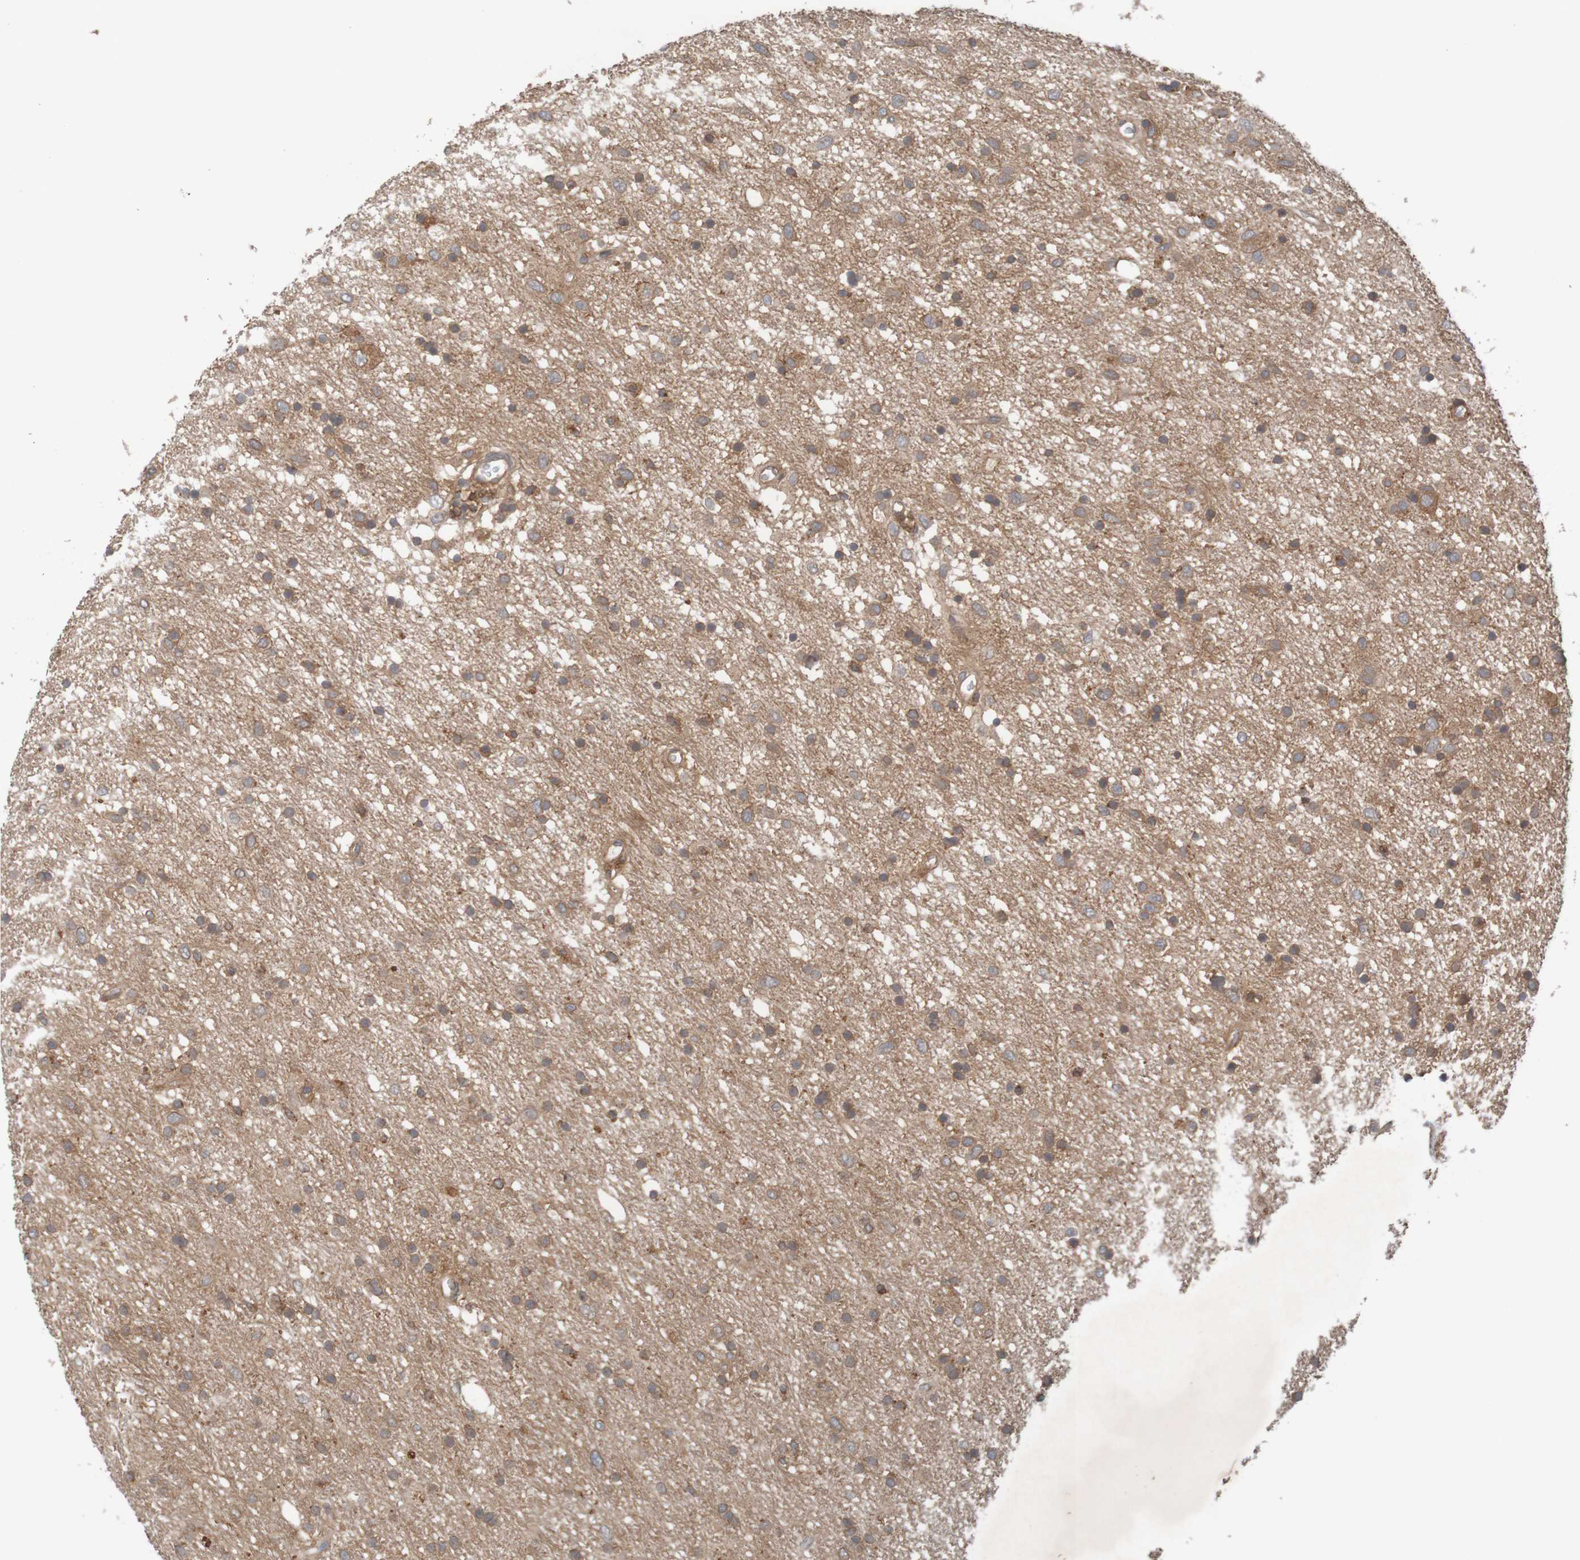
{"staining": {"intensity": "moderate", "quantity": "<25%", "location": "cytoplasmic/membranous"}, "tissue": "glioma", "cell_type": "Tumor cells", "image_type": "cancer", "snomed": [{"axis": "morphology", "description": "Glioma, malignant, Low grade"}, {"axis": "topography", "description": "Brain"}], "caption": "Brown immunohistochemical staining in human glioma shows moderate cytoplasmic/membranous expression in approximately <25% of tumor cells.", "gene": "ARHGEF11", "patient": {"sex": "male", "age": 77}}